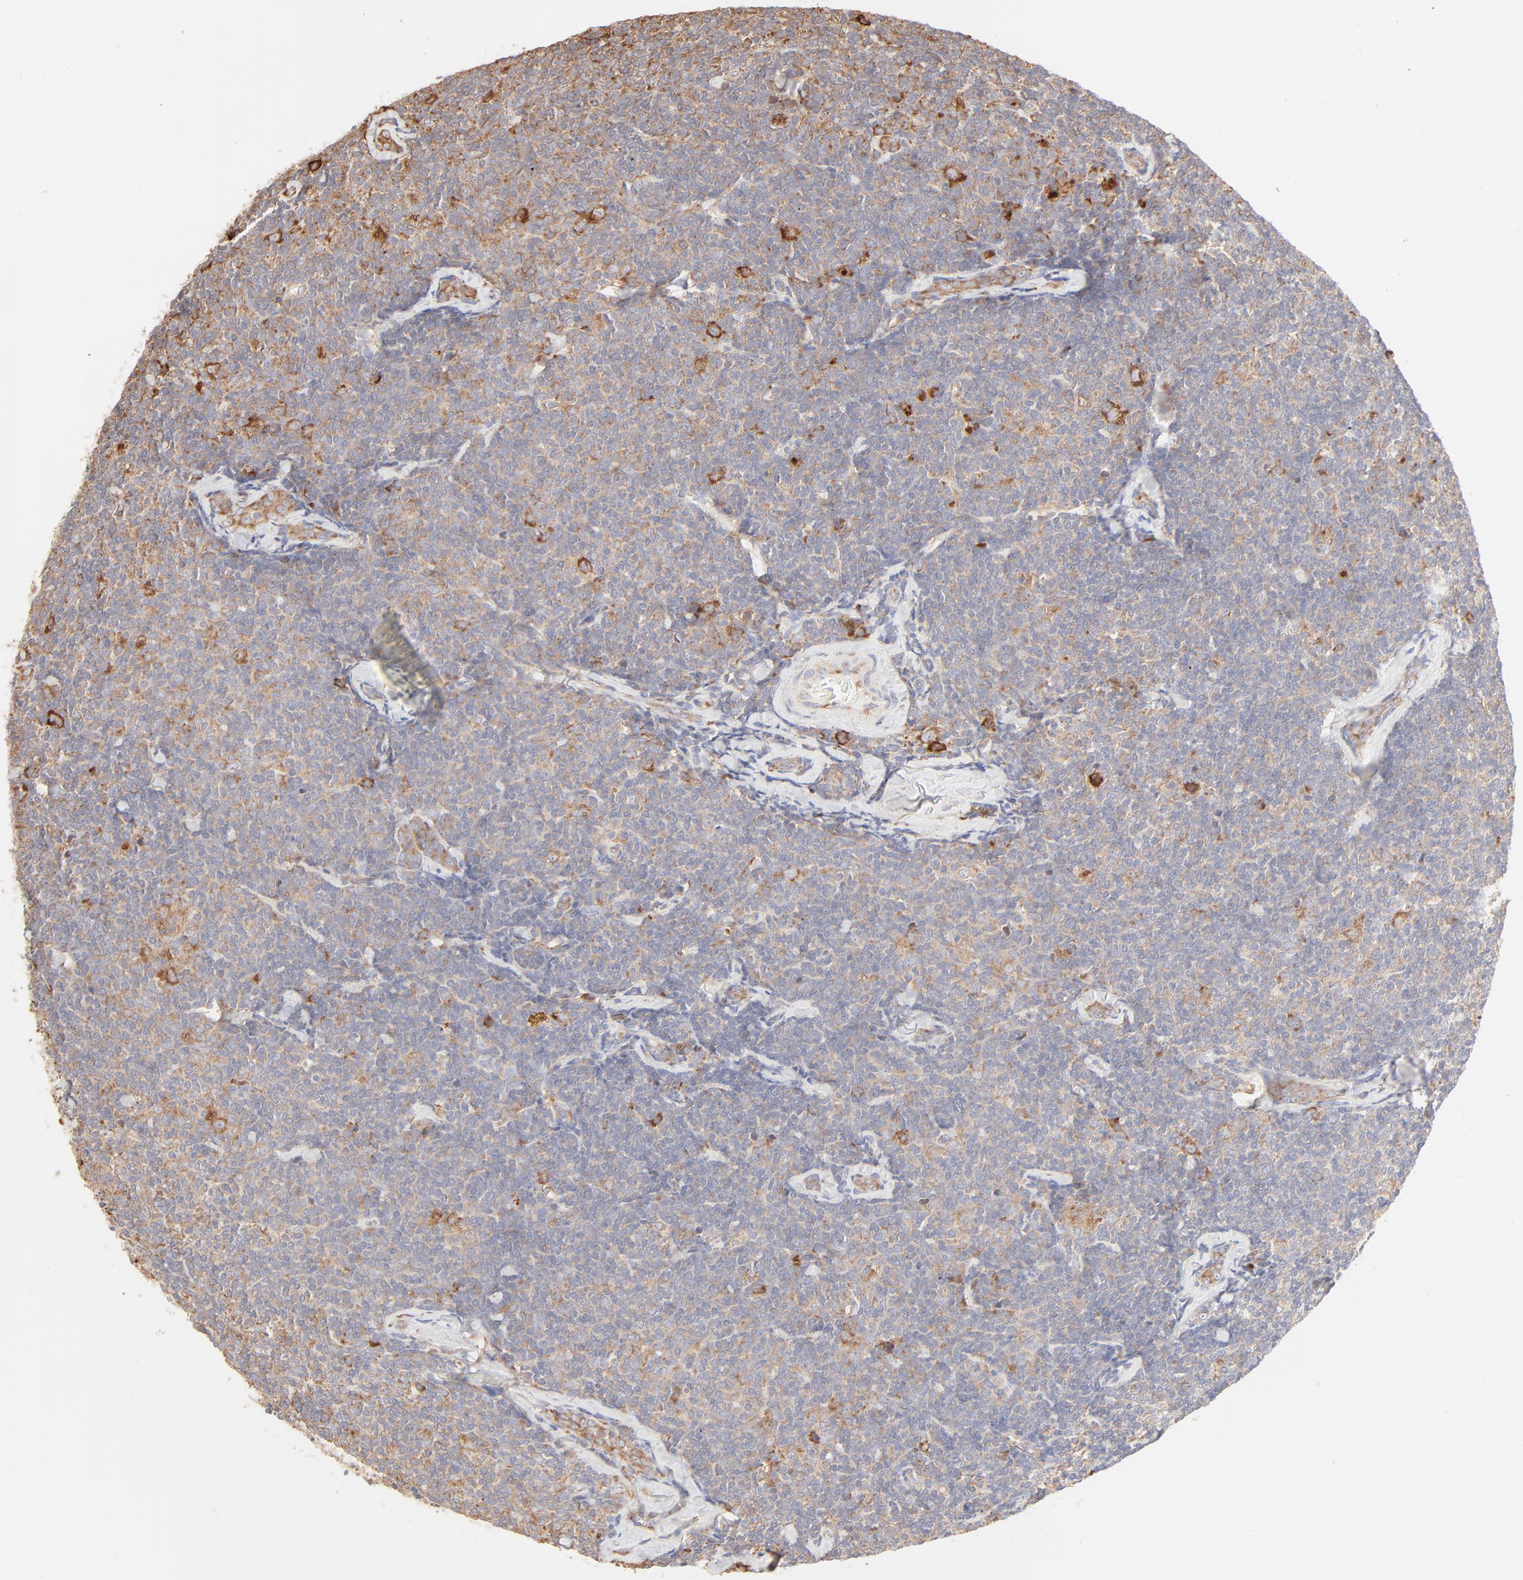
{"staining": {"intensity": "moderate", "quantity": "25%-75%", "location": "cytoplasmic/membranous"}, "tissue": "lymphoma", "cell_type": "Tumor cells", "image_type": "cancer", "snomed": [{"axis": "morphology", "description": "Malignant lymphoma, non-Hodgkin's type, Low grade"}, {"axis": "topography", "description": "Lymph node"}], "caption": "A photomicrograph showing moderate cytoplasmic/membranous expression in about 25%-75% of tumor cells in lymphoma, as visualized by brown immunohistochemical staining.", "gene": "RPS20", "patient": {"sex": "female", "age": 56}}